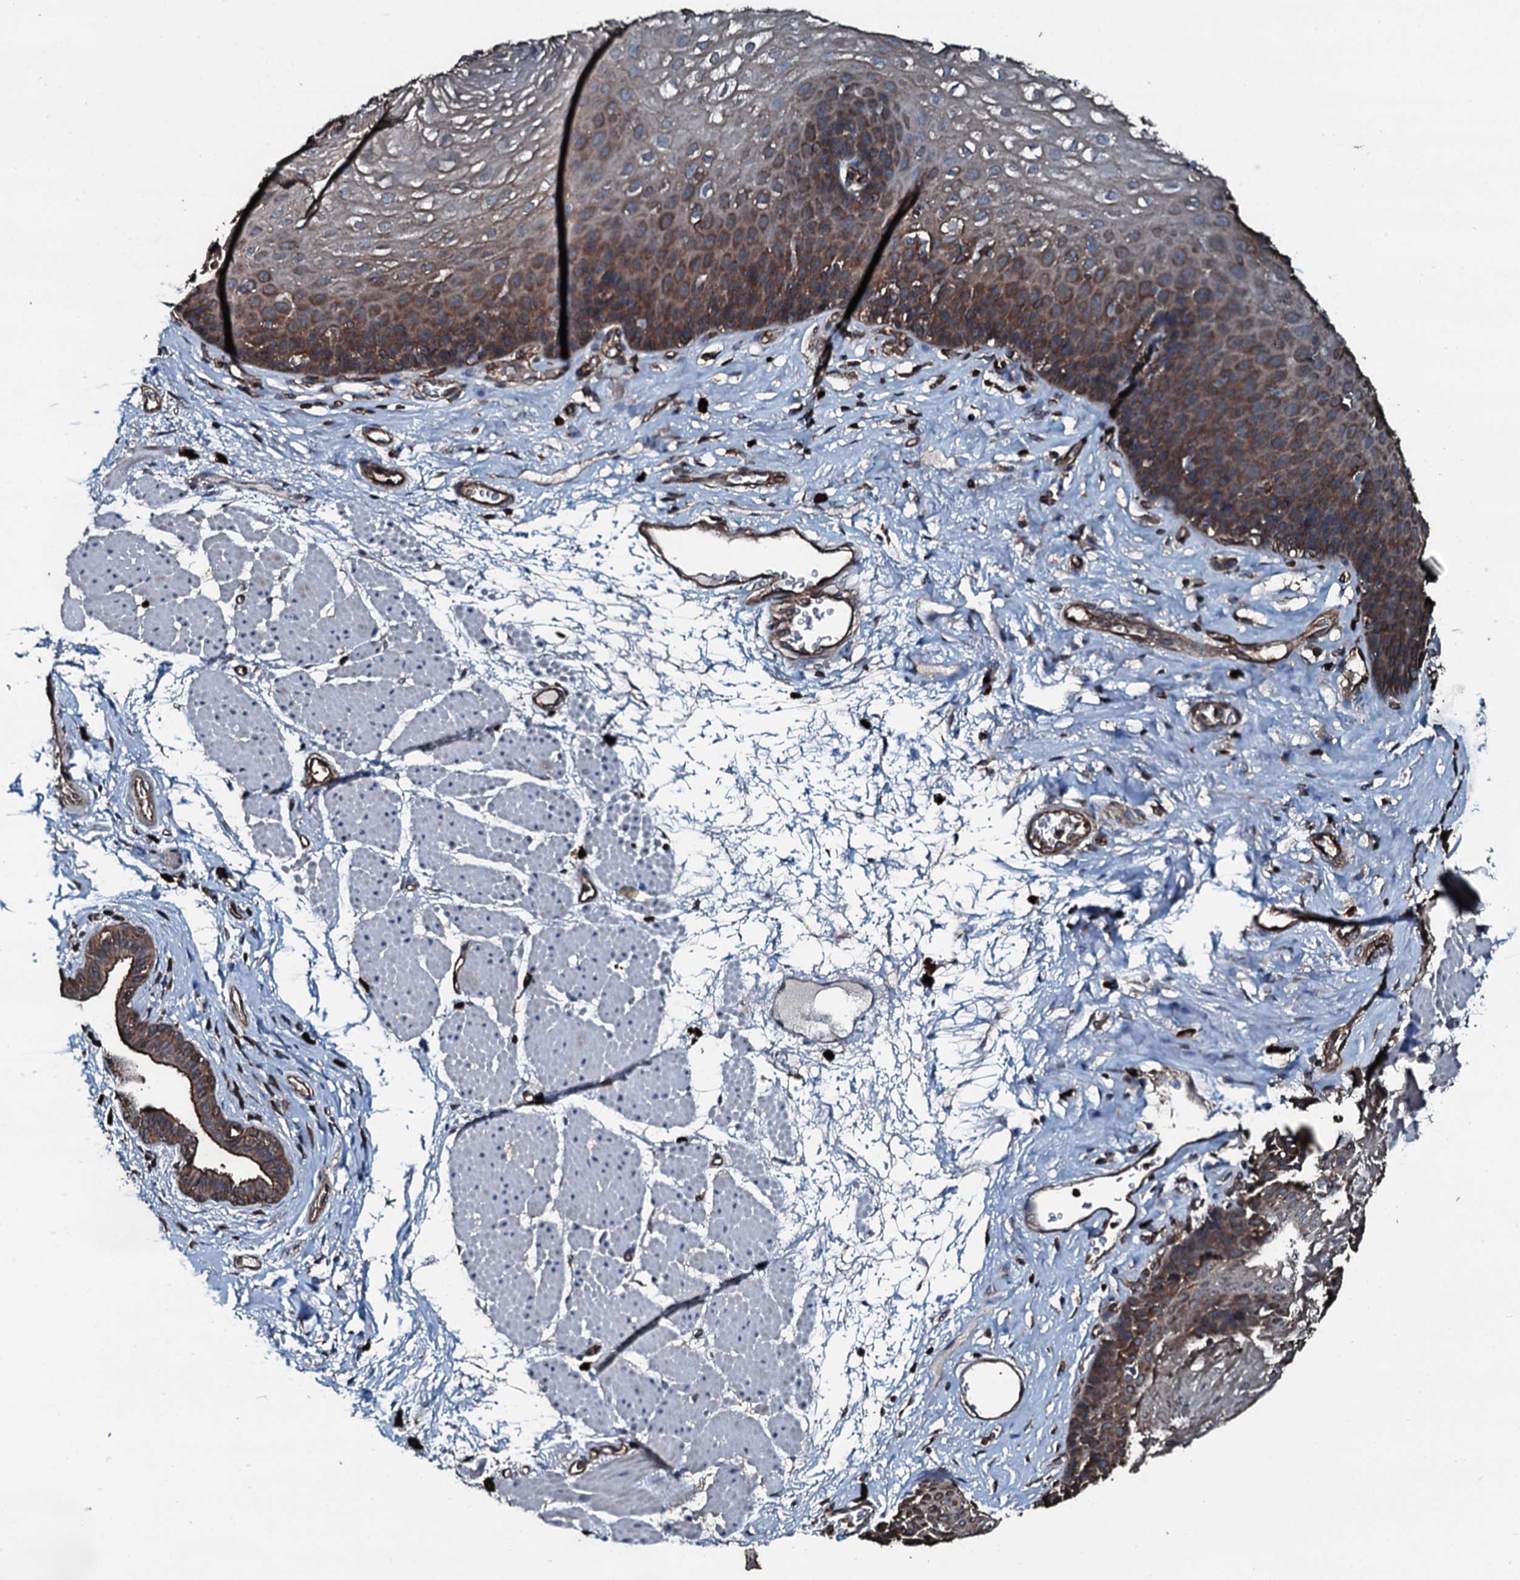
{"staining": {"intensity": "moderate", "quantity": "25%-75%", "location": "cytoplasmic/membranous"}, "tissue": "esophagus", "cell_type": "Squamous epithelial cells", "image_type": "normal", "snomed": [{"axis": "morphology", "description": "Normal tissue, NOS"}, {"axis": "topography", "description": "Esophagus"}], "caption": "IHC photomicrograph of normal esophagus stained for a protein (brown), which reveals medium levels of moderate cytoplasmic/membranous positivity in approximately 25%-75% of squamous epithelial cells.", "gene": "SLC25A38", "patient": {"sex": "female", "age": 66}}